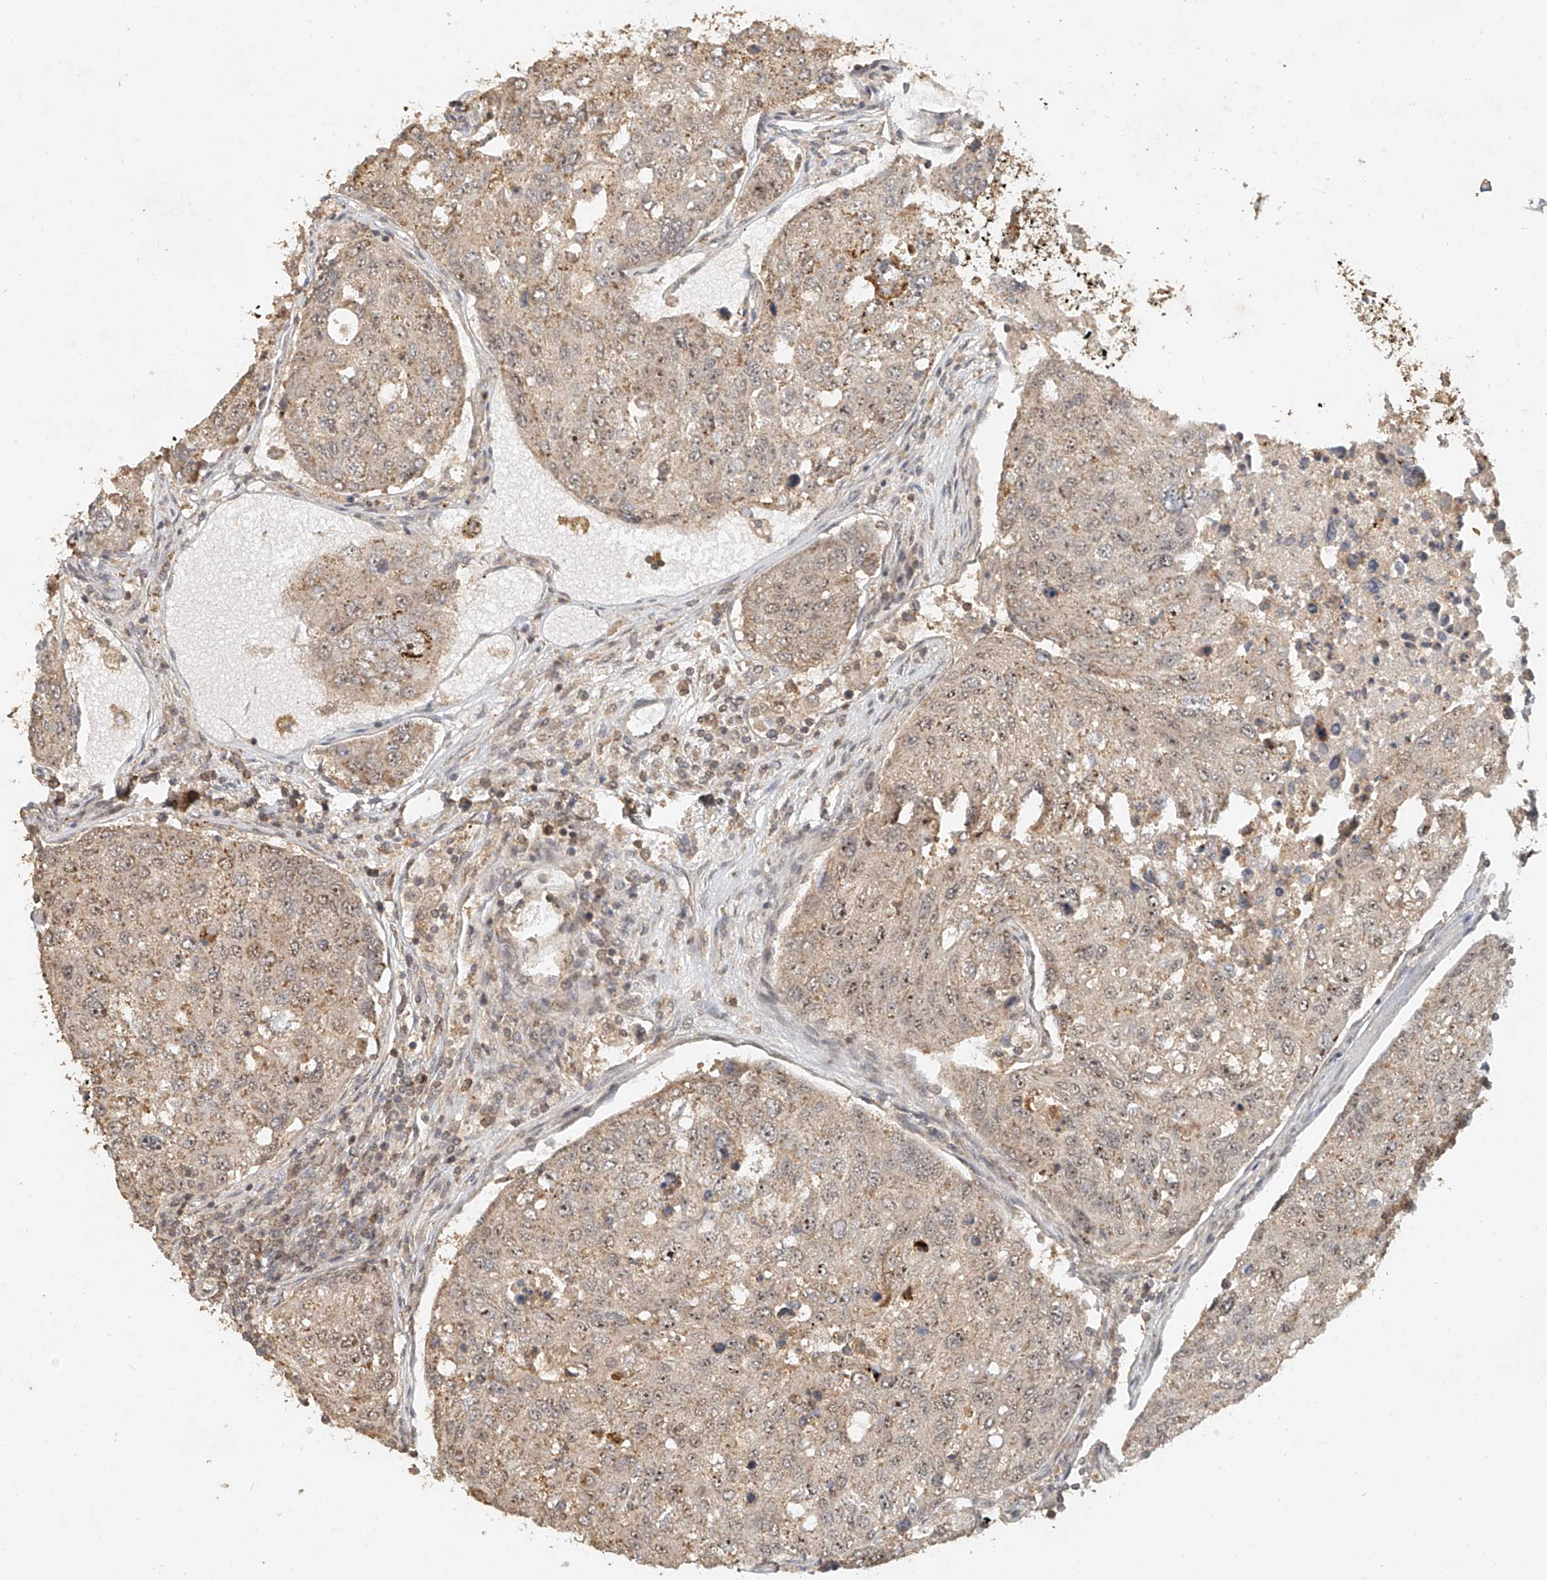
{"staining": {"intensity": "weak", "quantity": "25%-75%", "location": "cytoplasmic/membranous"}, "tissue": "urothelial cancer", "cell_type": "Tumor cells", "image_type": "cancer", "snomed": [{"axis": "morphology", "description": "Urothelial carcinoma, High grade"}, {"axis": "topography", "description": "Lymph node"}, {"axis": "topography", "description": "Urinary bladder"}], "caption": "Immunohistochemistry (IHC) micrograph of neoplastic tissue: human urothelial carcinoma (high-grade) stained using immunohistochemistry demonstrates low levels of weak protein expression localized specifically in the cytoplasmic/membranous of tumor cells, appearing as a cytoplasmic/membranous brown color.", "gene": "CXorf58", "patient": {"sex": "male", "age": 51}}